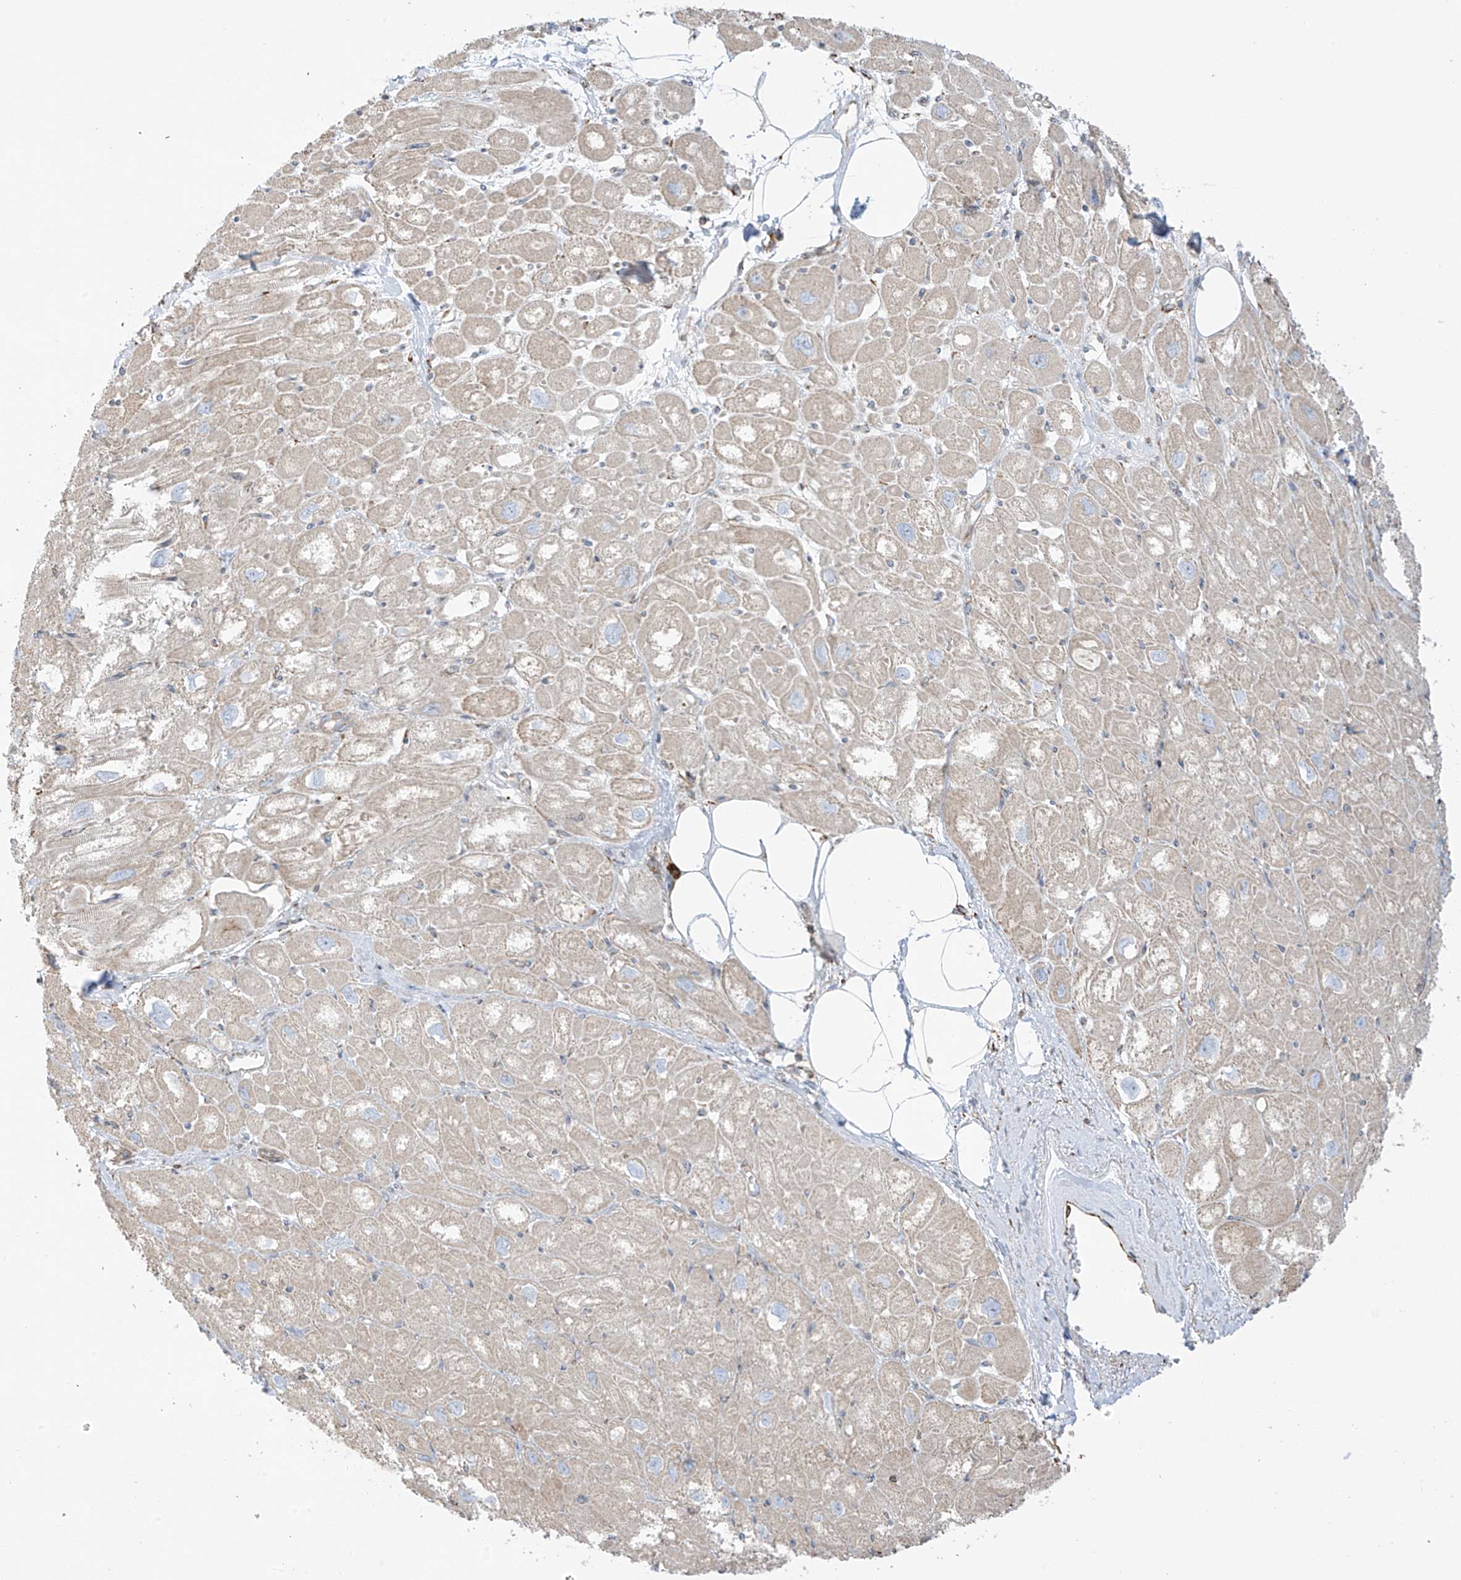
{"staining": {"intensity": "weak", "quantity": "25%-75%", "location": "cytoplasmic/membranous"}, "tissue": "heart muscle", "cell_type": "Cardiomyocytes", "image_type": "normal", "snomed": [{"axis": "morphology", "description": "Normal tissue, NOS"}, {"axis": "topography", "description": "Heart"}], "caption": "A low amount of weak cytoplasmic/membranous positivity is identified in approximately 25%-75% of cardiomyocytes in unremarkable heart muscle.", "gene": "XKR3", "patient": {"sex": "male", "age": 50}}